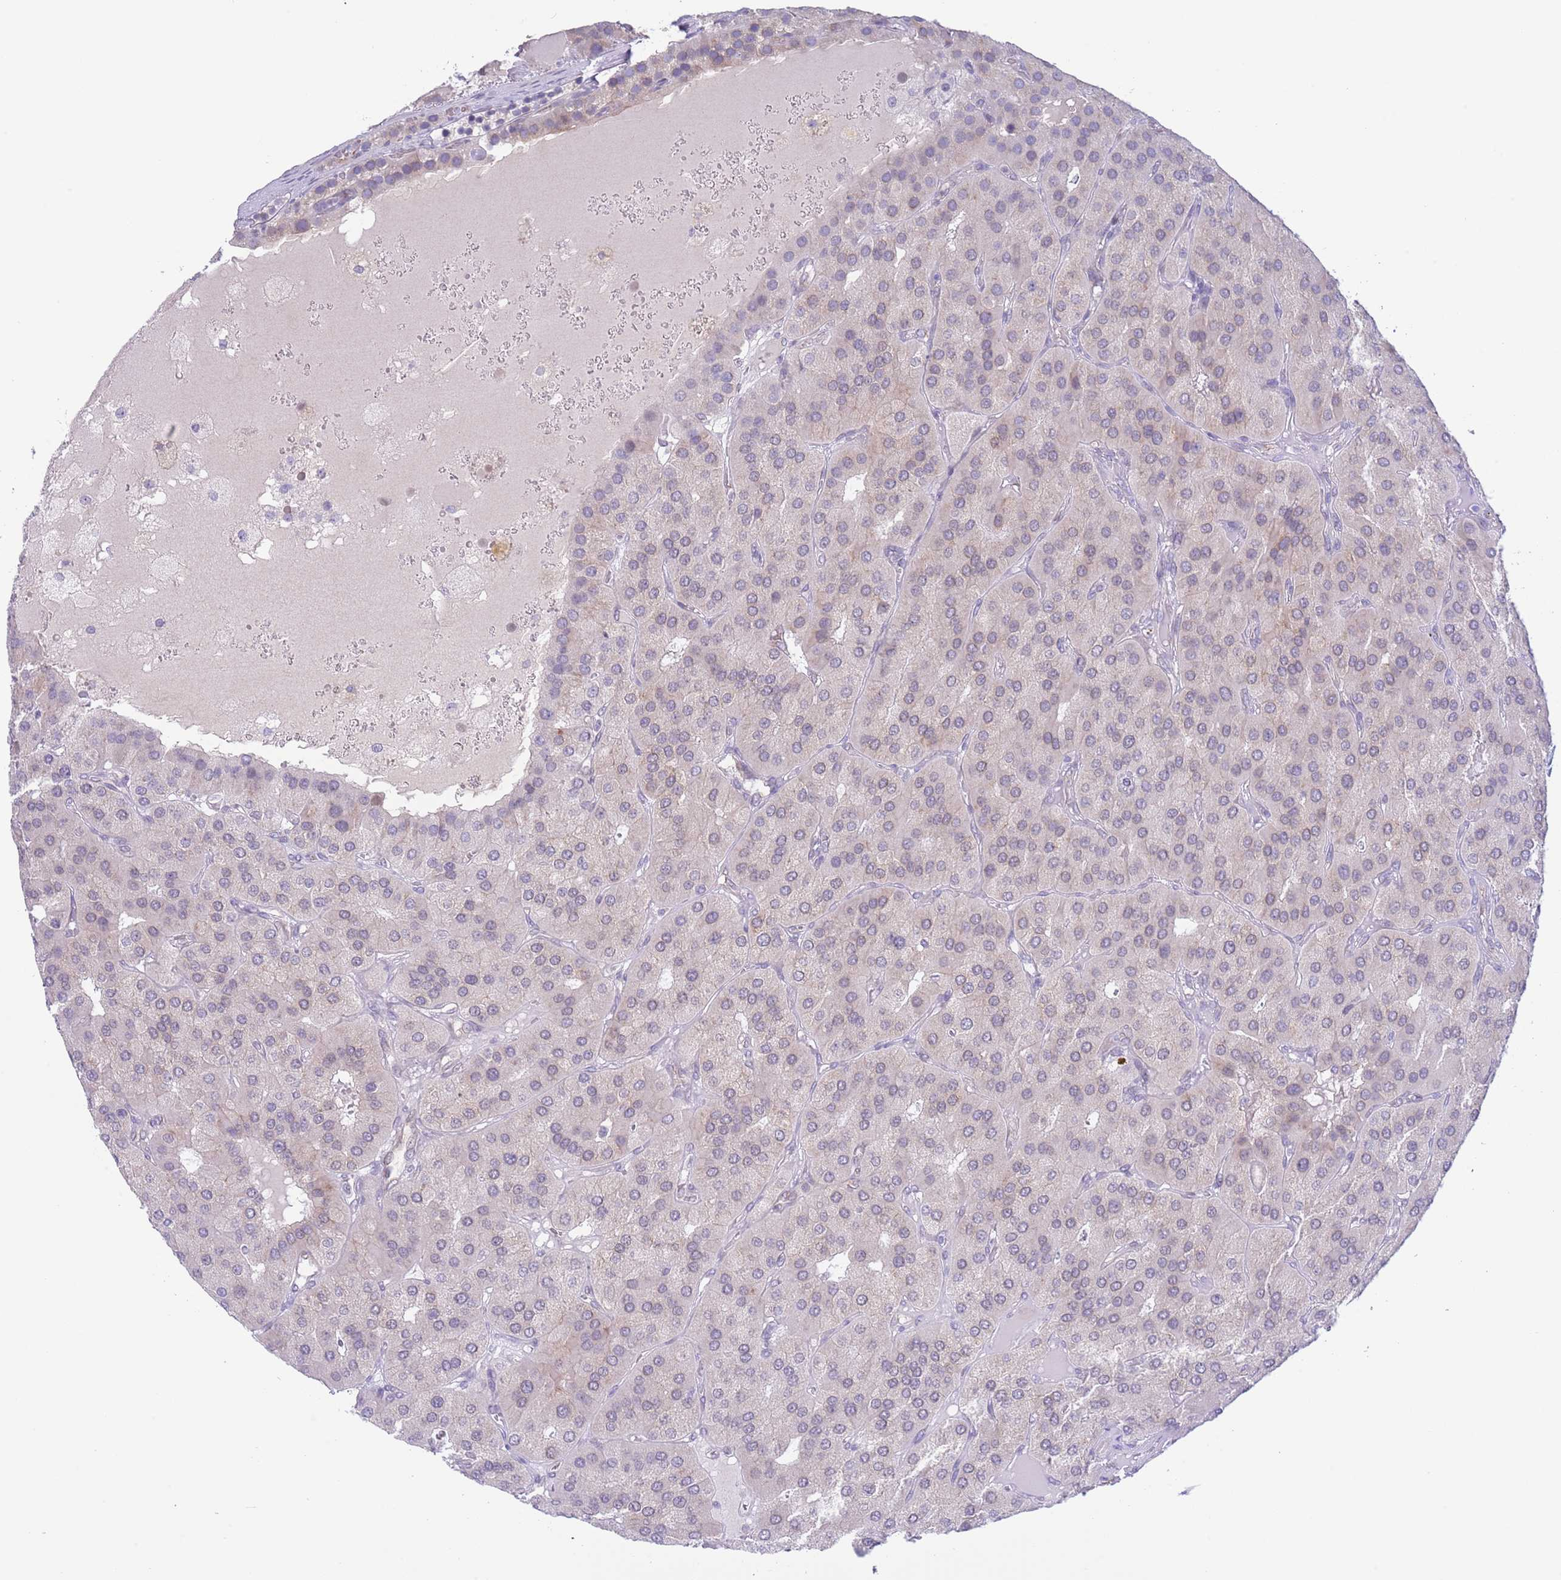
{"staining": {"intensity": "negative", "quantity": "none", "location": "none"}, "tissue": "parathyroid gland", "cell_type": "Glandular cells", "image_type": "normal", "snomed": [{"axis": "morphology", "description": "Normal tissue, NOS"}, {"axis": "morphology", "description": "Adenoma, NOS"}, {"axis": "topography", "description": "Parathyroid gland"}], "caption": "Immunohistochemical staining of benign parathyroid gland reveals no significant staining in glandular cells. (Brightfield microscopy of DAB (3,3'-diaminobenzidine) IHC at high magnification).", "gene": "EBPL", "patient": {"sex": "female", "age": 86}}